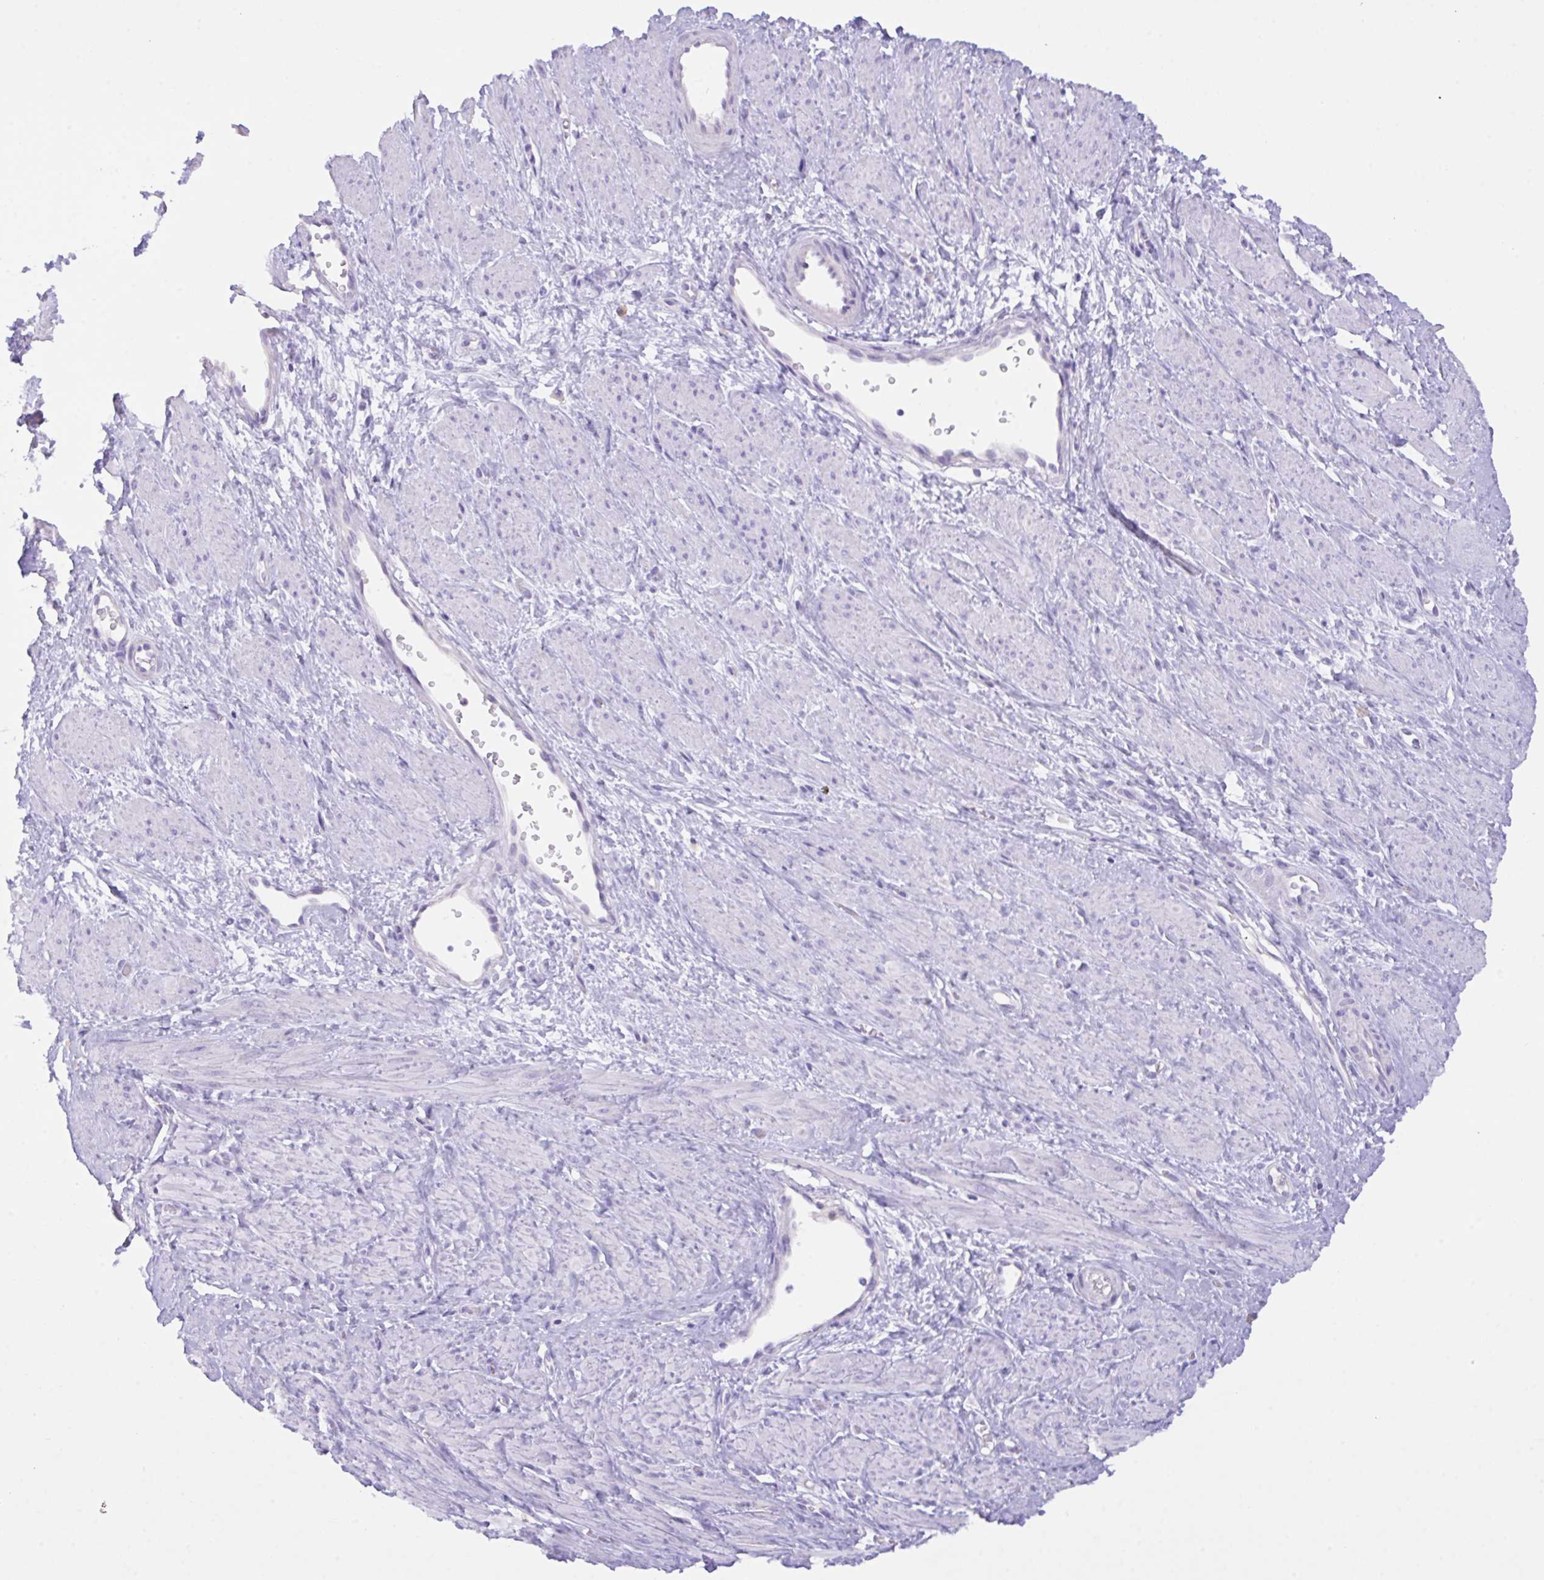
{"staining": {"intensity": "negative", "quantity": "none", "location": "none"}, "tissue": "smooth muscle", "cell_type": "Smooth muscle cells", "image_type": "normal", "snomed": [{"axis": "morphology", "description": "Normal tissue, NOS"}, {"axis": "topography", "description": "Smooth muscle"}, {"axis": "topography", "description": "Uterus"}], "caption": "Normal smooth muscle was stained to show a protein in brown. There is no significant staining in smooth muscle cells.", "gene": "CST11", "patient": {"sex": "female", "age": 39}}